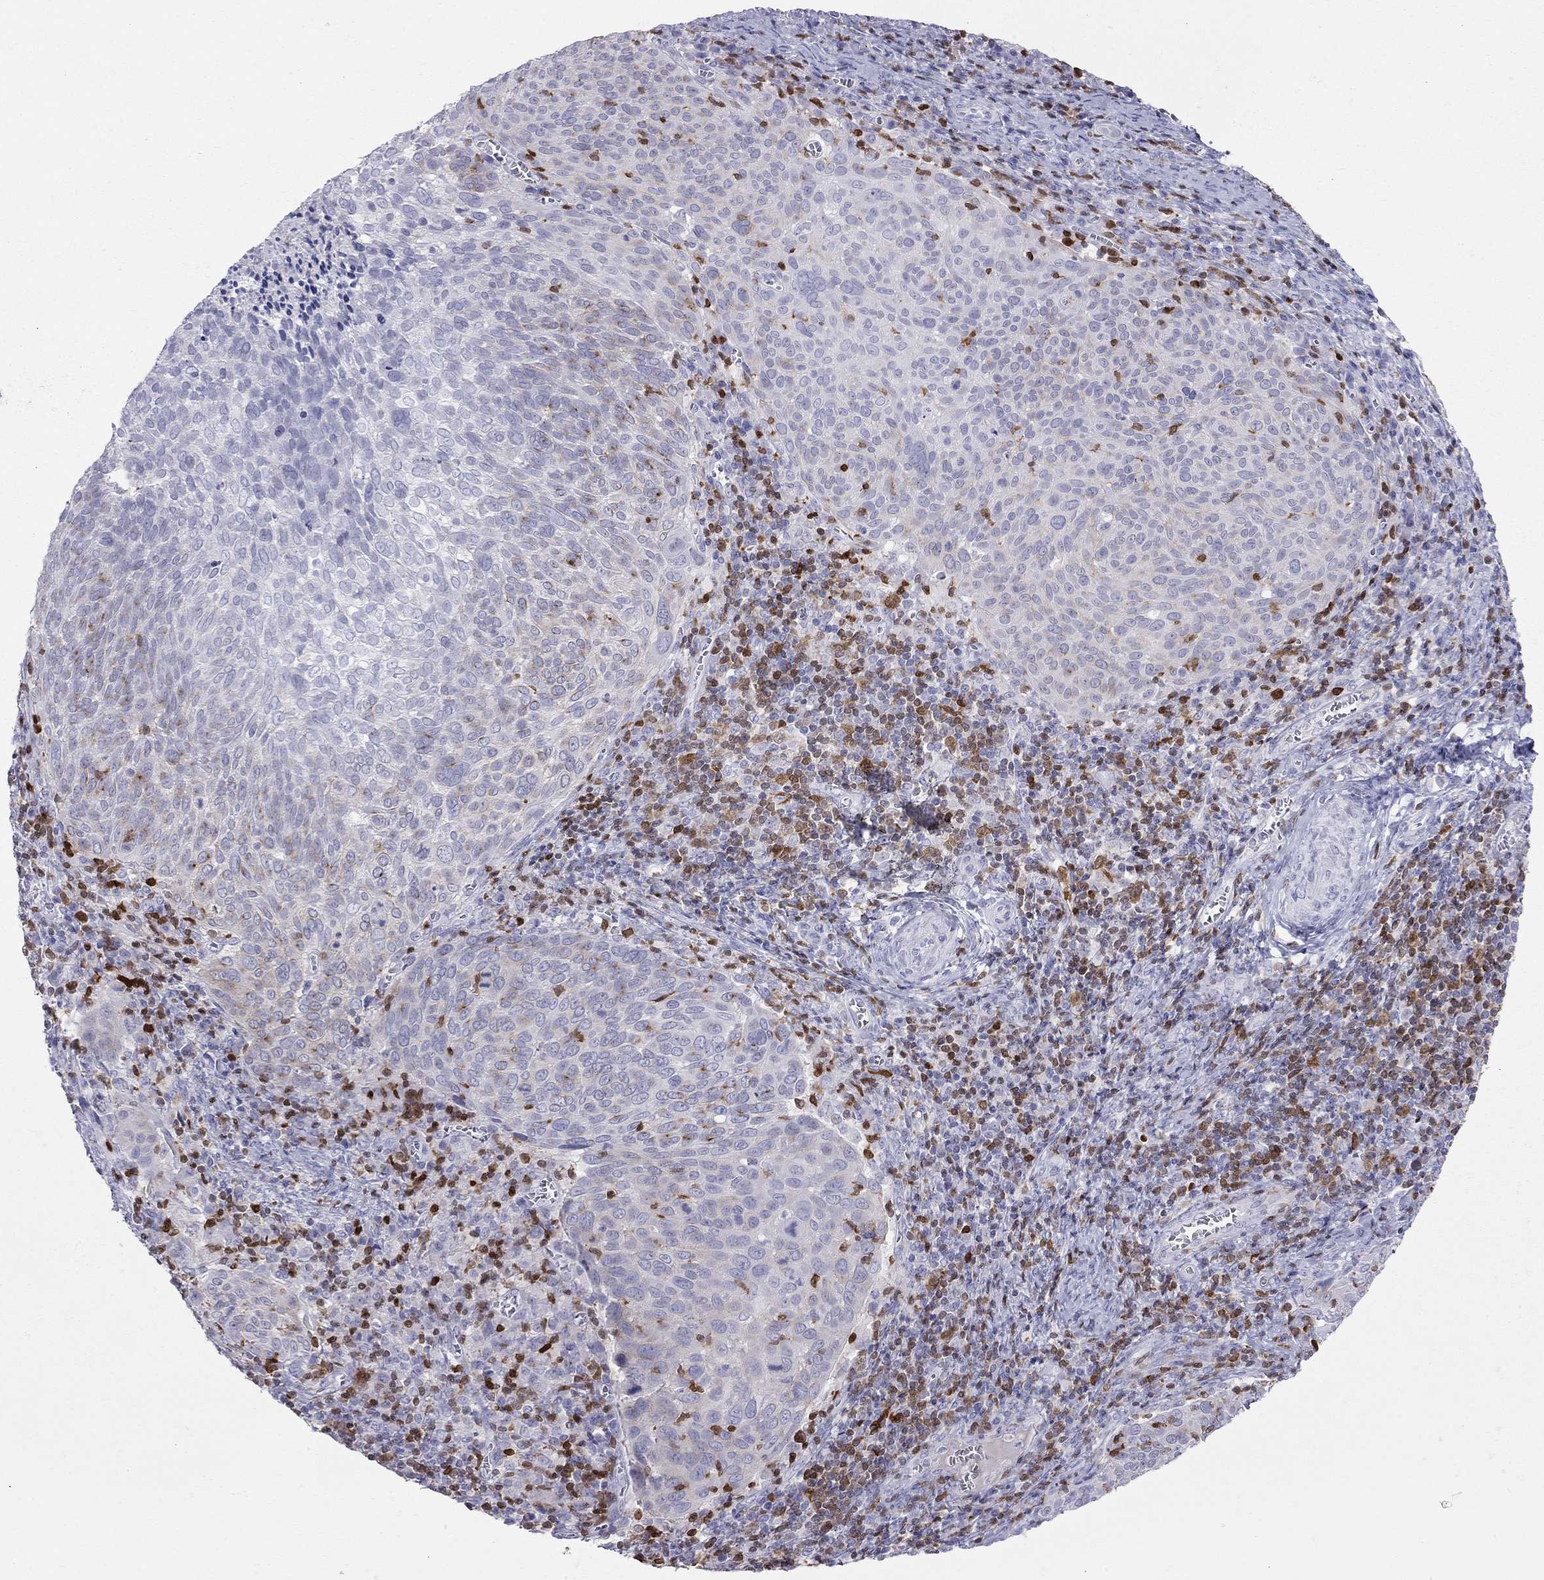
{"staining": {"intensity": "negative", "quantity": "none", "location": "none"}, "tissue": "cervical cancer", "cell_type": "Tumor cells", "image_type": "cancer", "snomed": [{"axis": "morphology", "description": "Squamous cell carcinoma, NOS"}, {"axis": "topography", "description": "Cervix"}], "caption": "Tumor cells are negative for protein expression in human cervical cancer. (DAB IHC with hematoxylin counter stain).", "gene": "SH2D2A", "patient": {"sex": "female", "age": 39}}